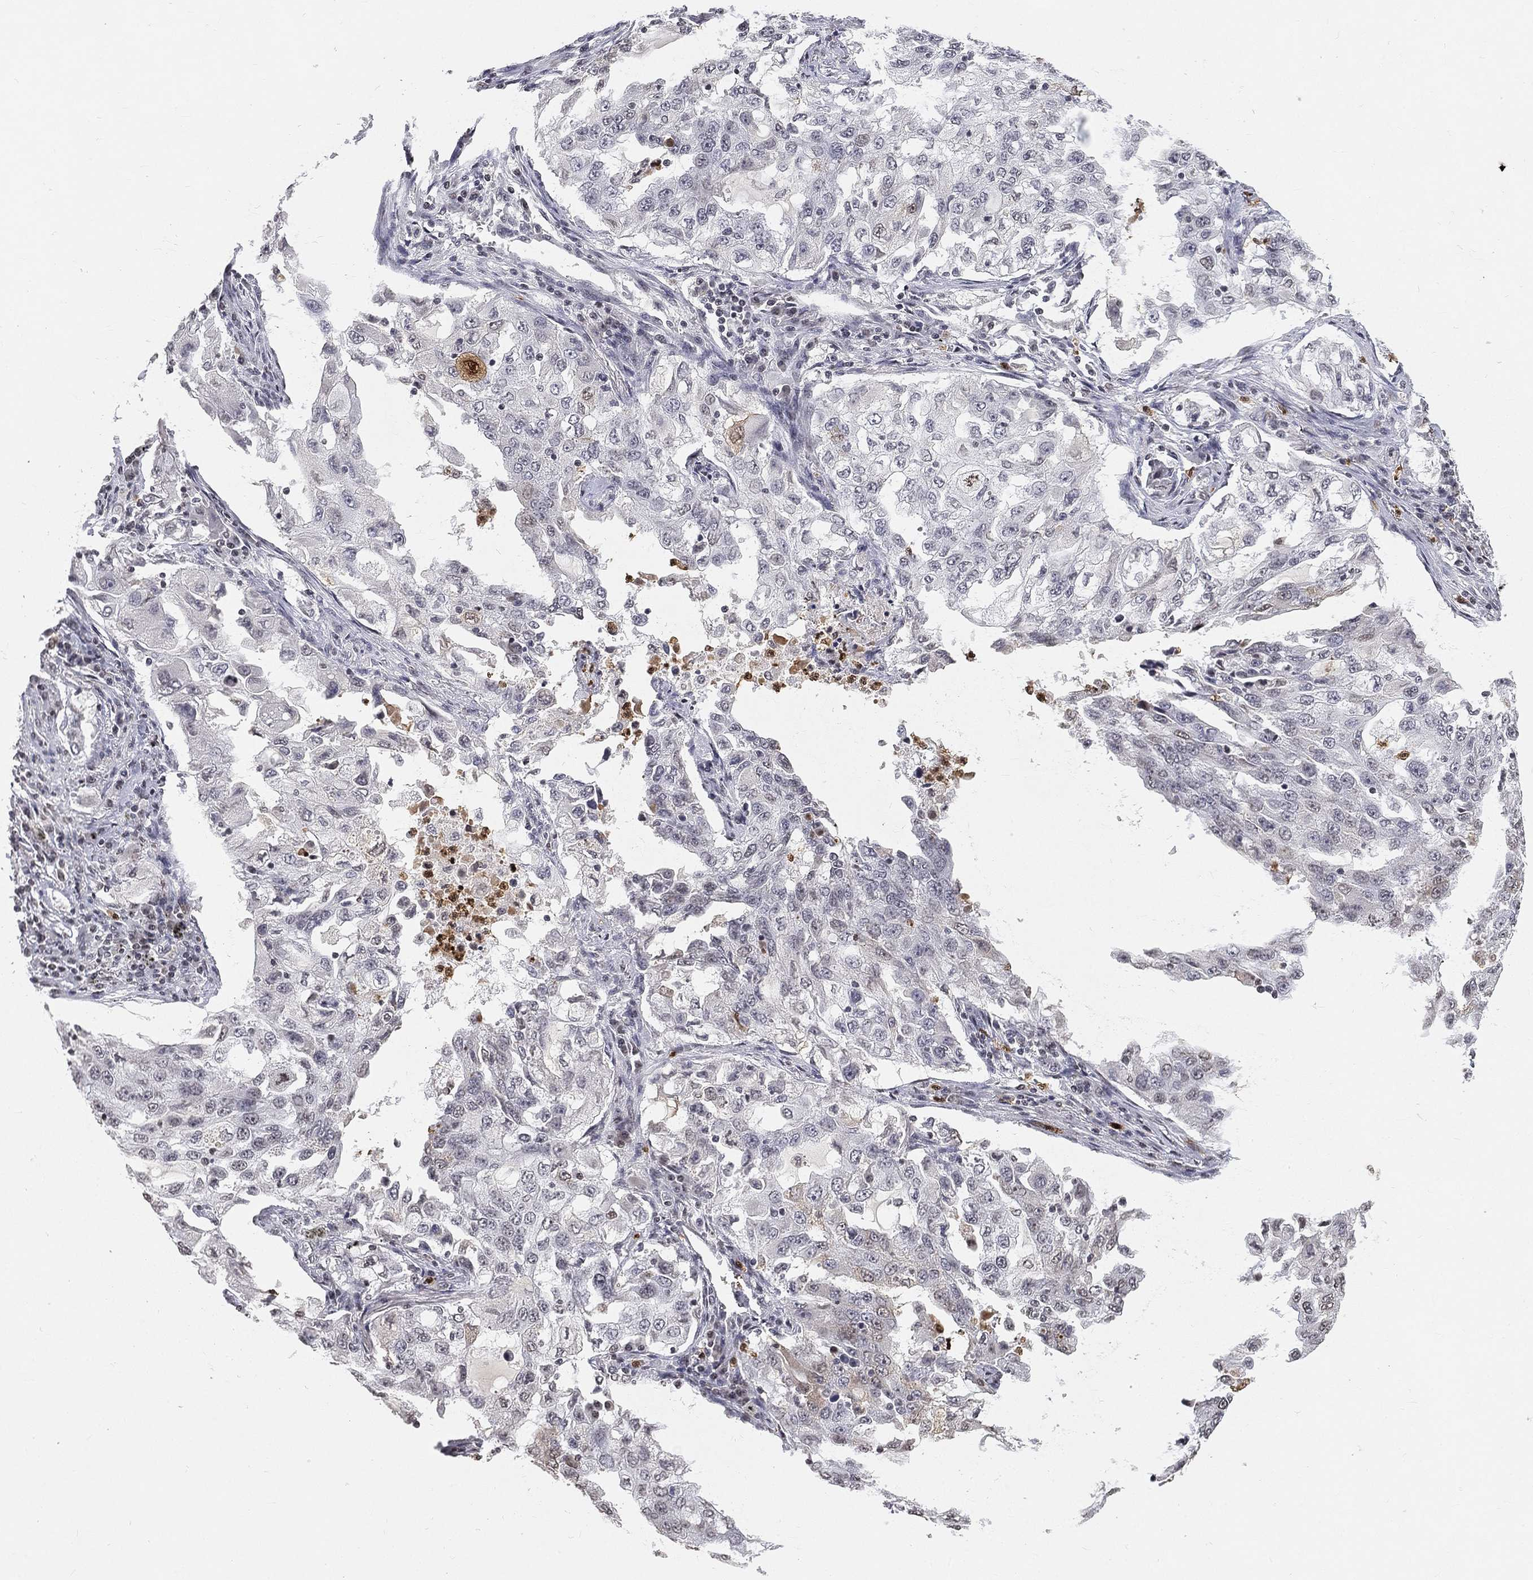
{"staining": {"intensity": "negative", "quantity": "none", "location": "none"}, "tissue": "lung cancer", "cell_type": "Tumor cells", "image_type": "cancer", "snomed": [{"axis": "morphology", "description": "Adenocarcinoma, NOS"}, {"axis": "topography", "description": "Lung"}], "caption": "Lung adenocarcinoma stained for a protein using immunohistochemistry reveals no staining tumor cells.", "gene": "ARG1", "patient": {"sex": "female", "age": 61}}